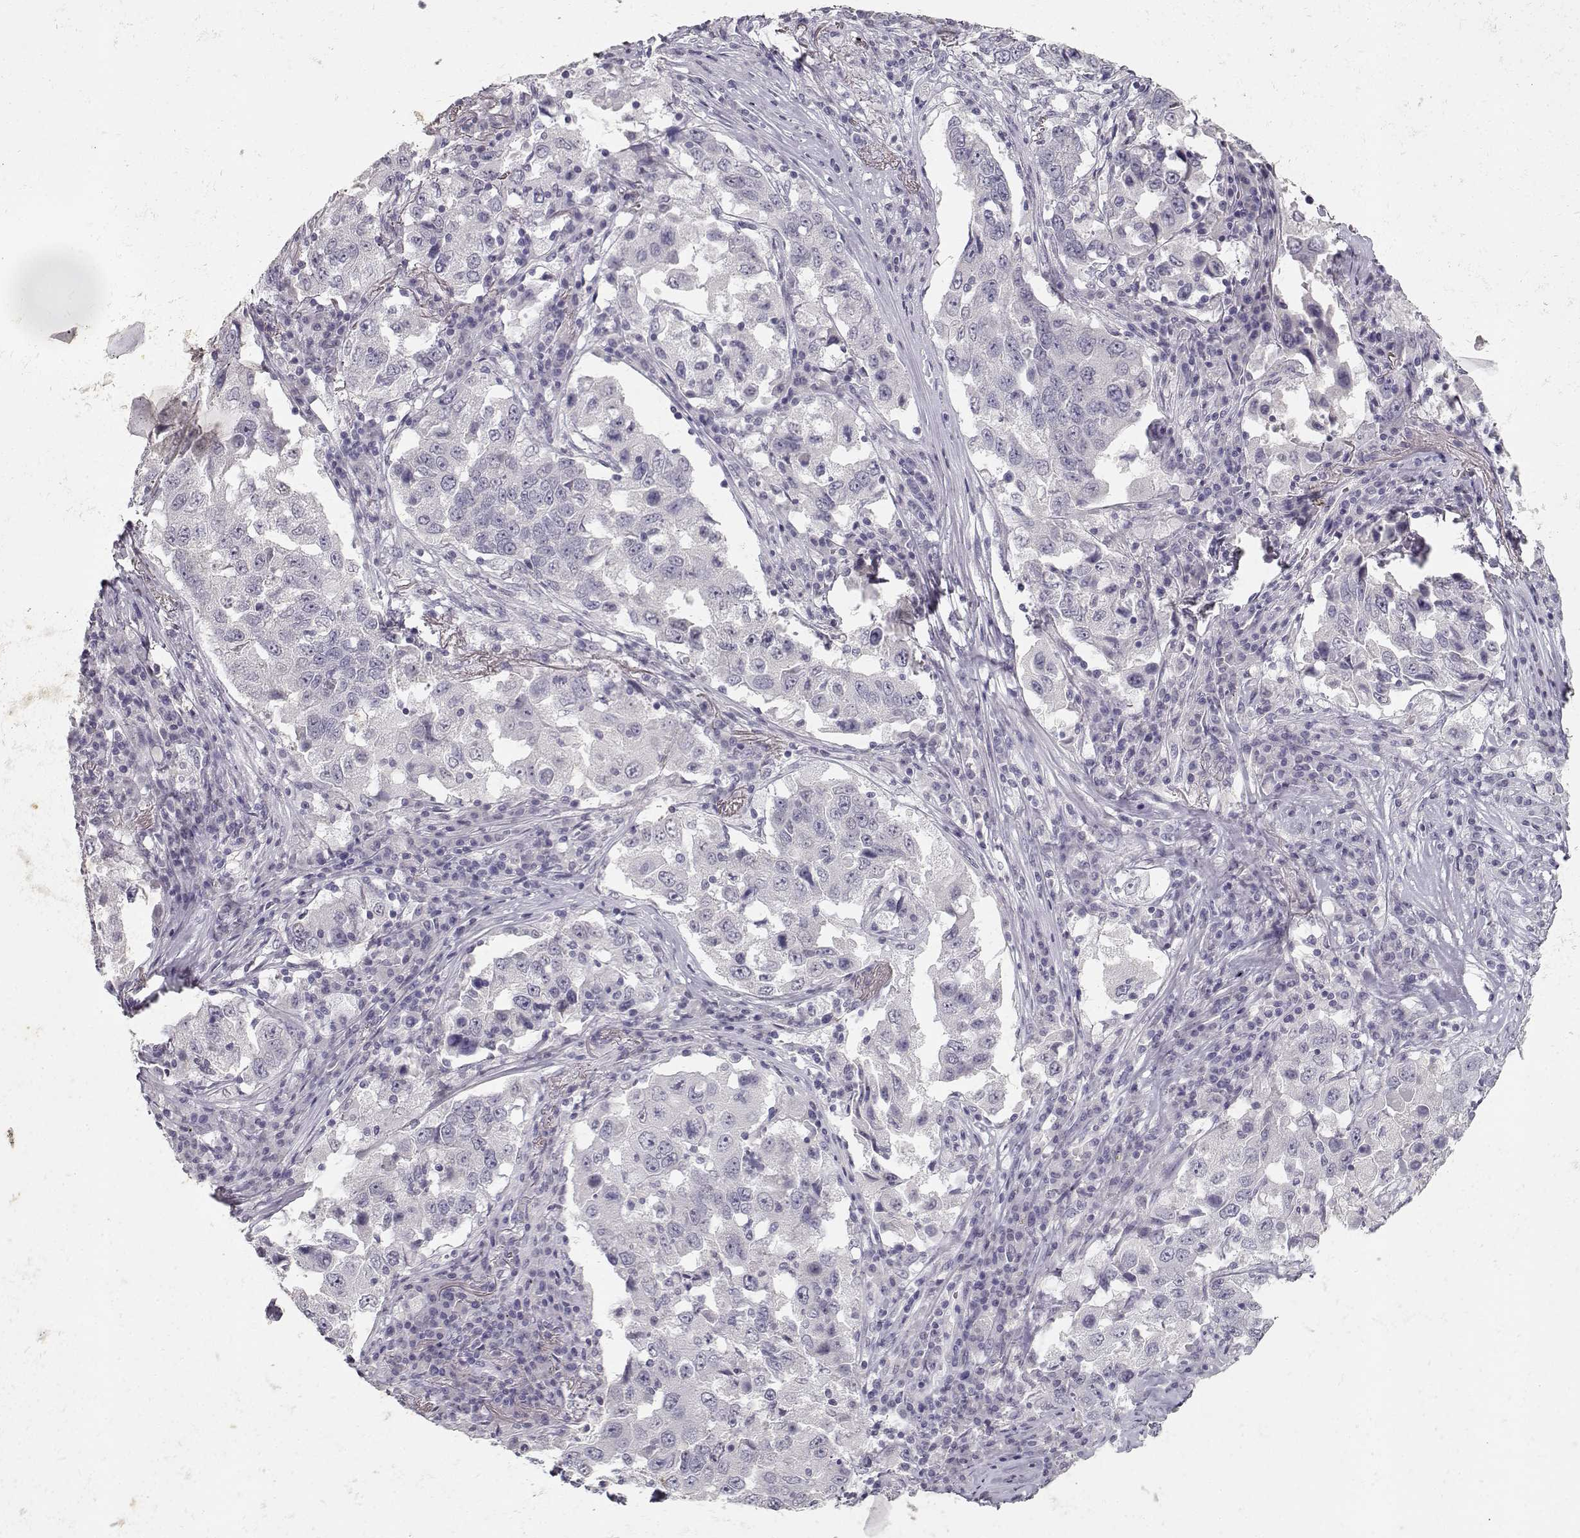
{"staining": {"intensity": "negative", "quantity": "none", "location": "none"}, "tissue": "lung cancer", "cell_type": "Tumor cells", "image_type": "cancer", "snomed": [{"axis": "morphology", "description": "Adenocarcinoma, NOS"}, {"axis": "topography", "description": "Lung"}], "caption": "DAB immunohistochemical staining of human lung adenocarcinoma shows no significant expression in tumor cells.", "gene": "TPH2", "patient": {"sex": "male", "age": 73}}